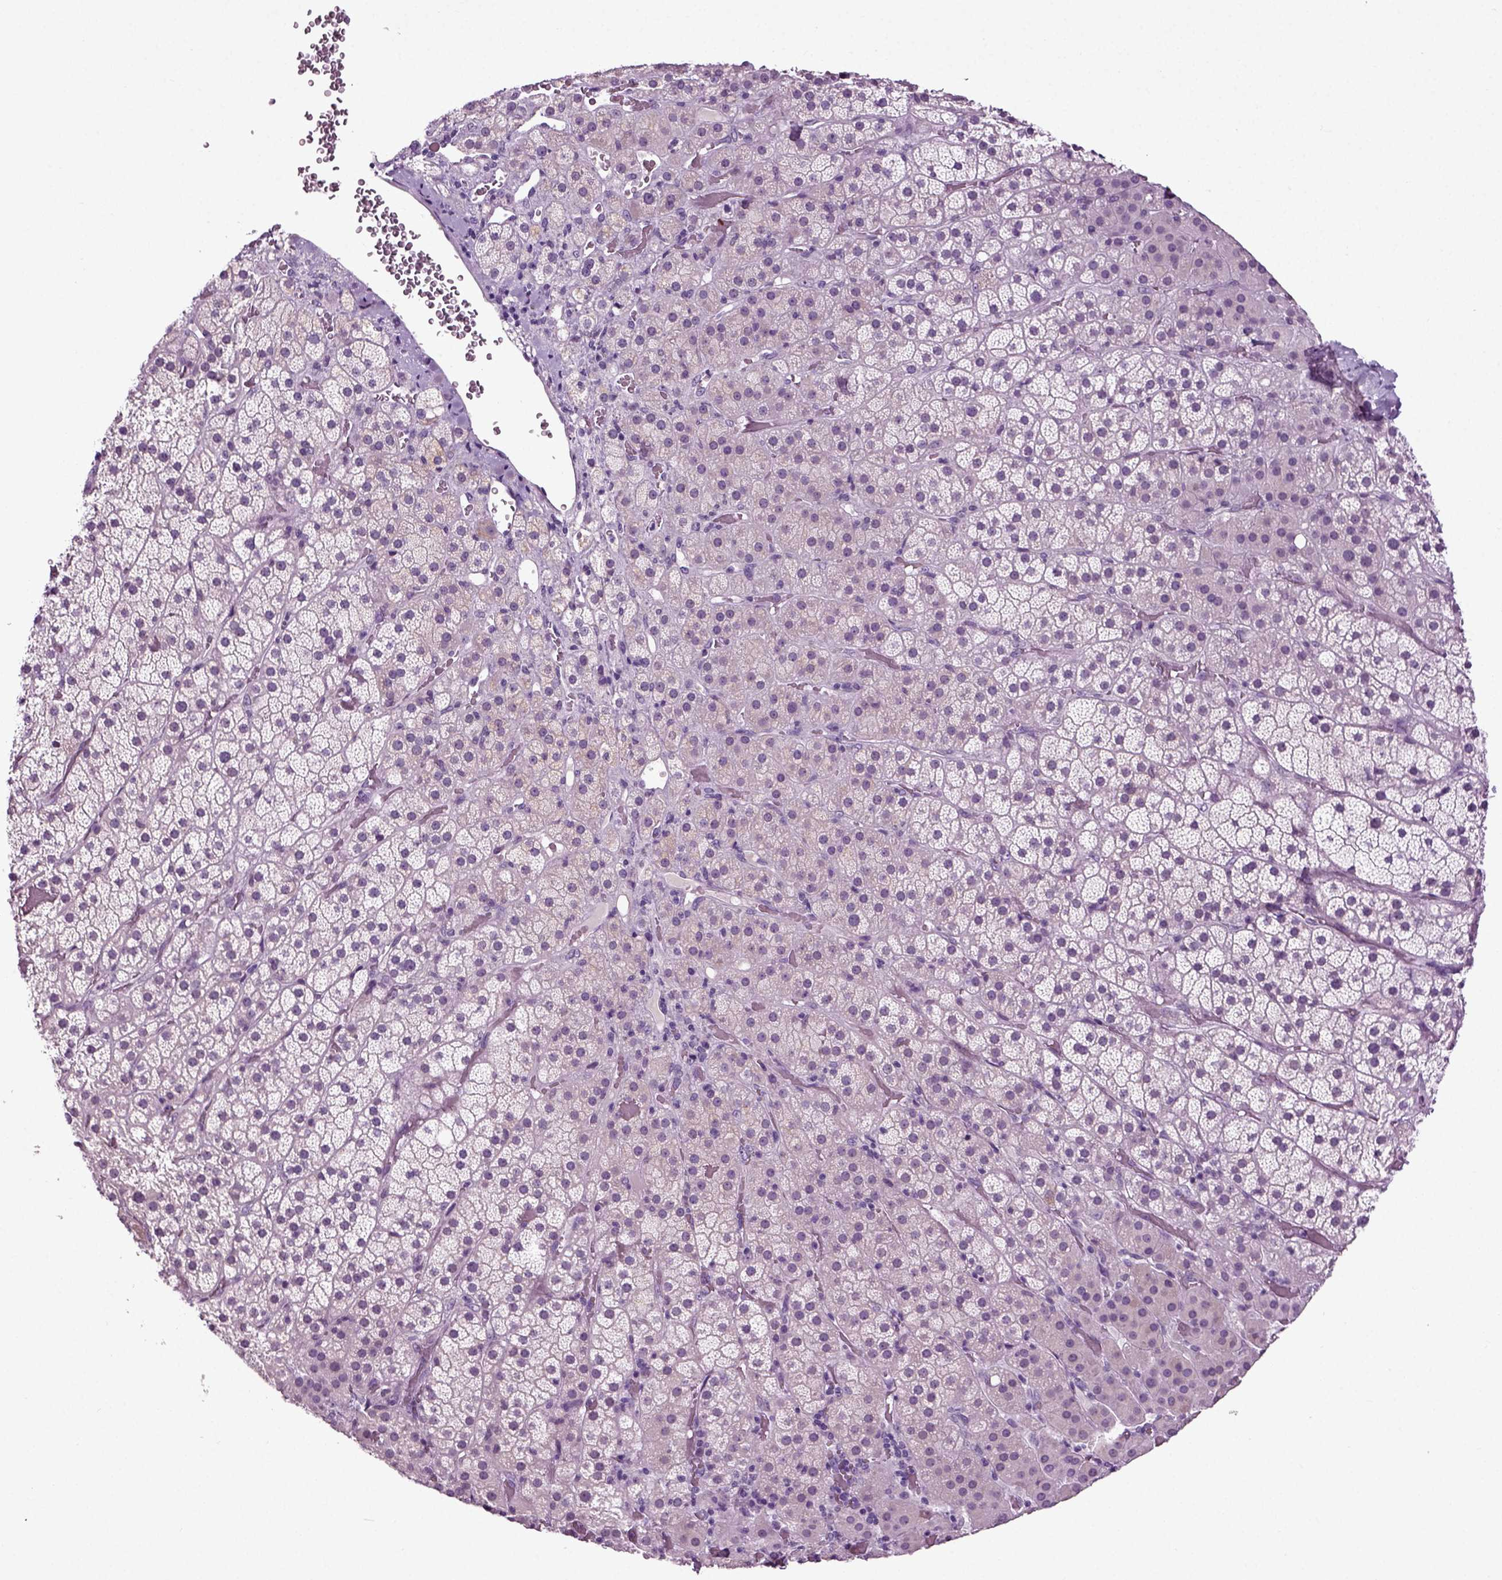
{"staining": {"intensity": "weak", "quantity": "<25%", "location": "cytoplasmic/membranous"}, "tissue": "adrenal gland", "cell_type": "Glandular cells", "image_type": "normal", "snomed": [{"axis": "morphology", "description": "Normal tissue, NOS"}, {"axis": "topography", "description": "Adrenal gland"}], "caption": "Immunohistochemistry micrograph of benign human adrenal gland stained for a protein (brown), which demonstrates no staining in glandular cells. (DAB IHC, high magnification).", "gene": "SPATA17", "patient": {"sex": "male", "age": 57}}